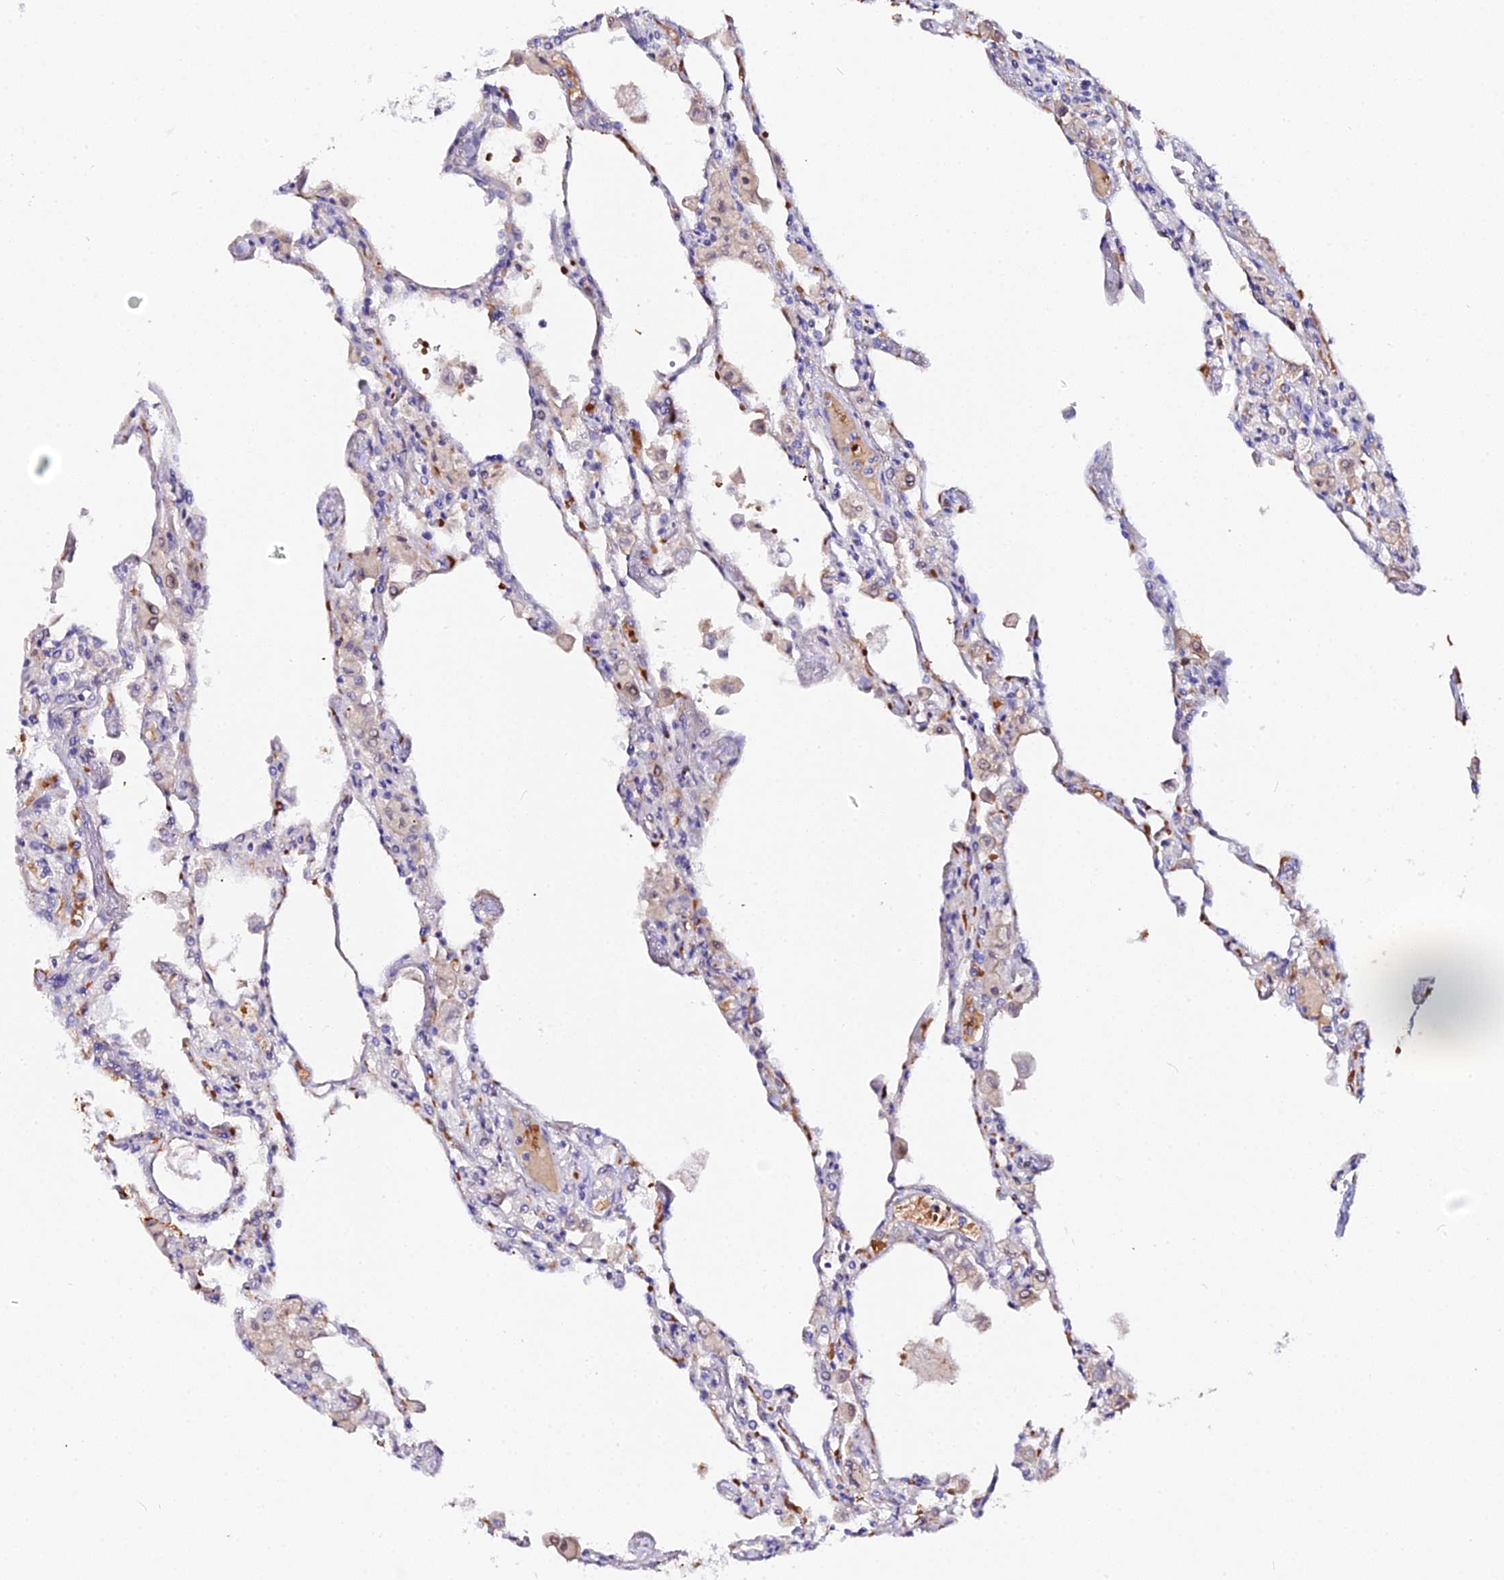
{"staining": {"intensity": "negative", "quantity": "none", "location": "none"}, "tissue": "lung", "cell_type": "Alveolar cells", "image_type": "normal", "snomed": [{"axis": "morphology", "description": "Normal tissue, NOS"}, {"axis": "topography", "description": "Bronchus"}, {"axis": "topography", "description": "Lung"}], "caption": "Immunohistochemistry (IHC) micrograph of unremarkable human lung stained for a protein (brown), which shows no positivity in alveolar cells.", "gene": "CFAP45", "patient": {"sex": "female", "age": 49}}